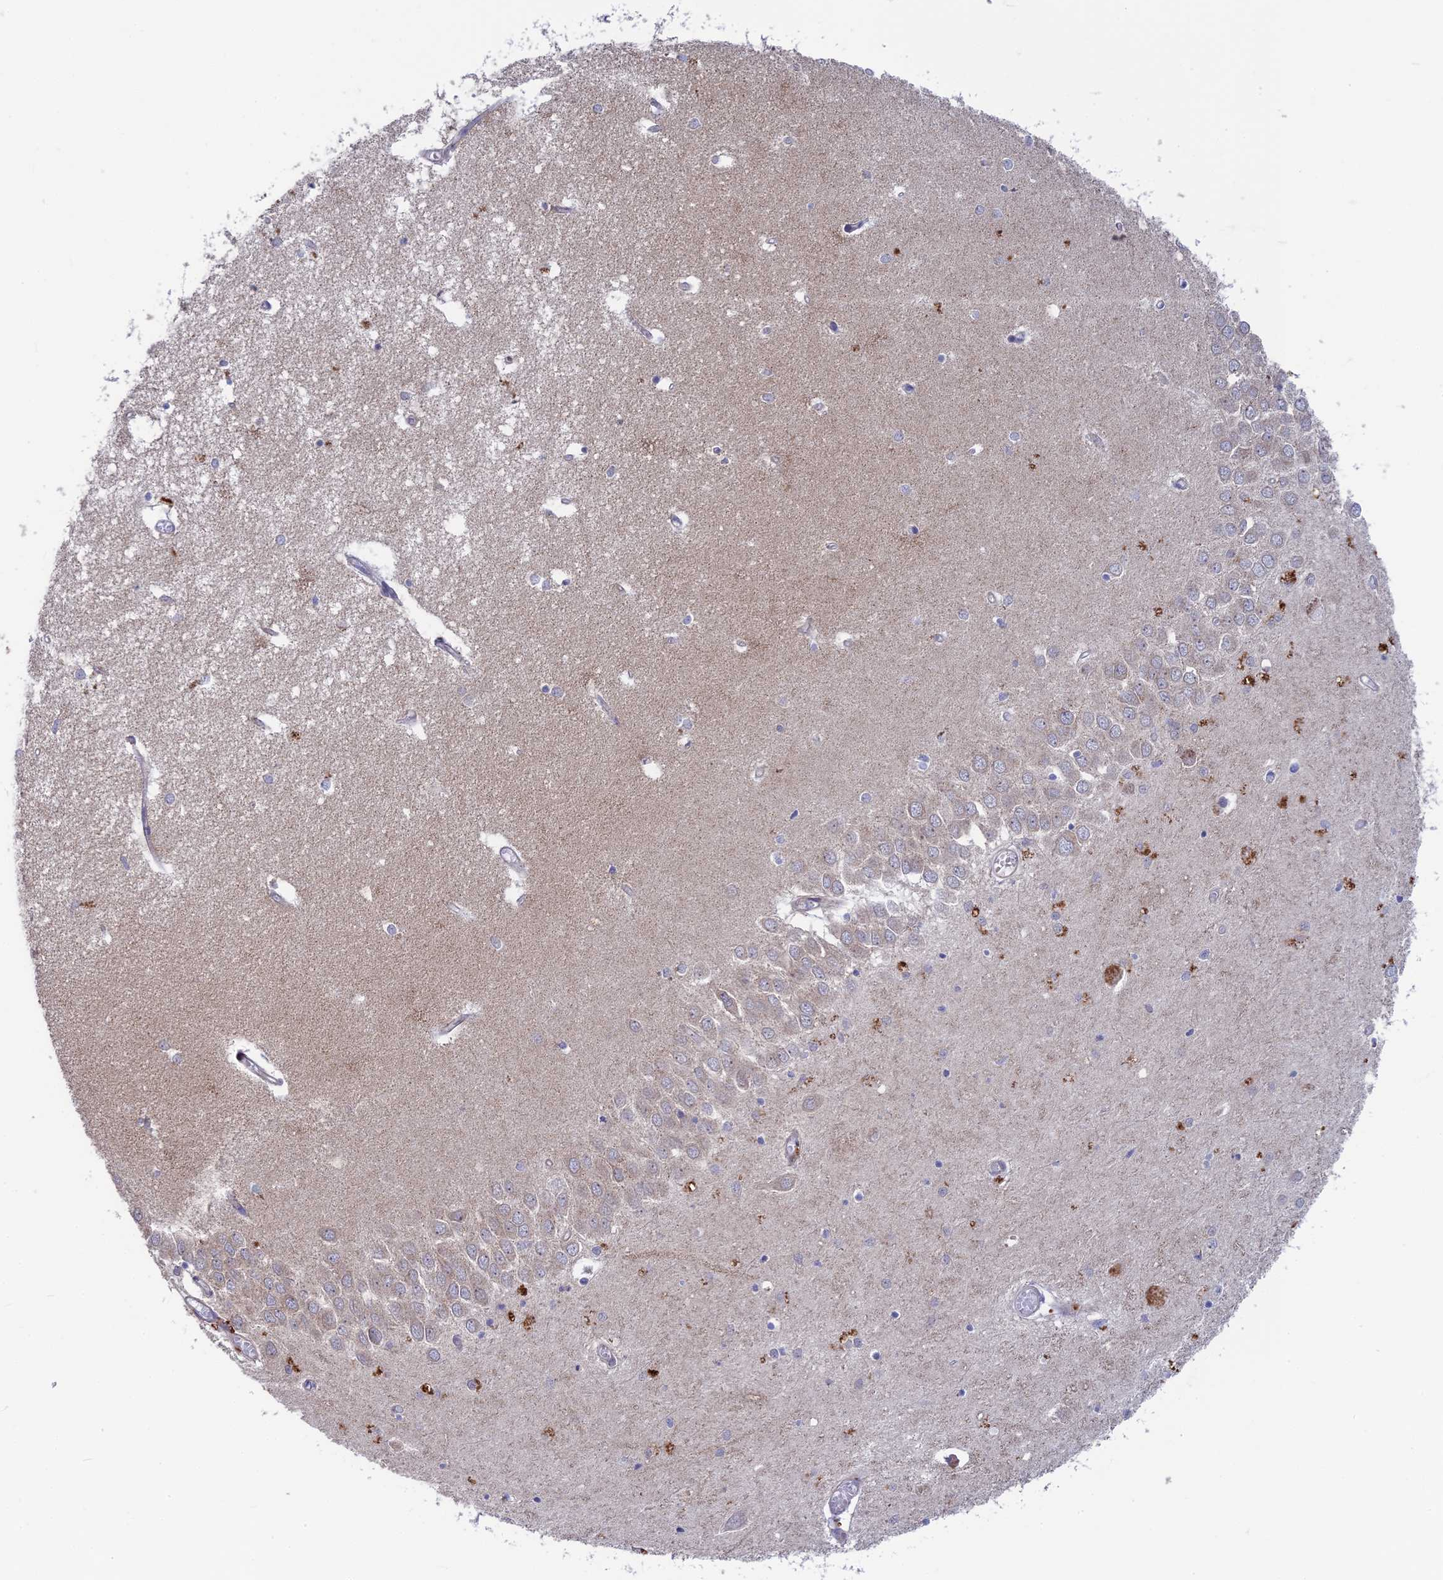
{"staining": {"intensity": "moderate", "quantity": "<25%", "location": "cytoplasmic/membranous"}, "tissue": "hippocampus", "cell_type": "Glial cells", "image_type": "normal", "snomed": [{"axis": "morphology", "description": "Normal tissue, NOS"}, {"axis": "topography", "description": "Hippocampus"}], "caption": "Human hippocampus stained with a brown dye exhibits moderate cytoplasmic/membranous positive positivity in approximately <25% of glial cells.", "gene": "BLTP2", "patient": {"sex": "male", "age": 70}}